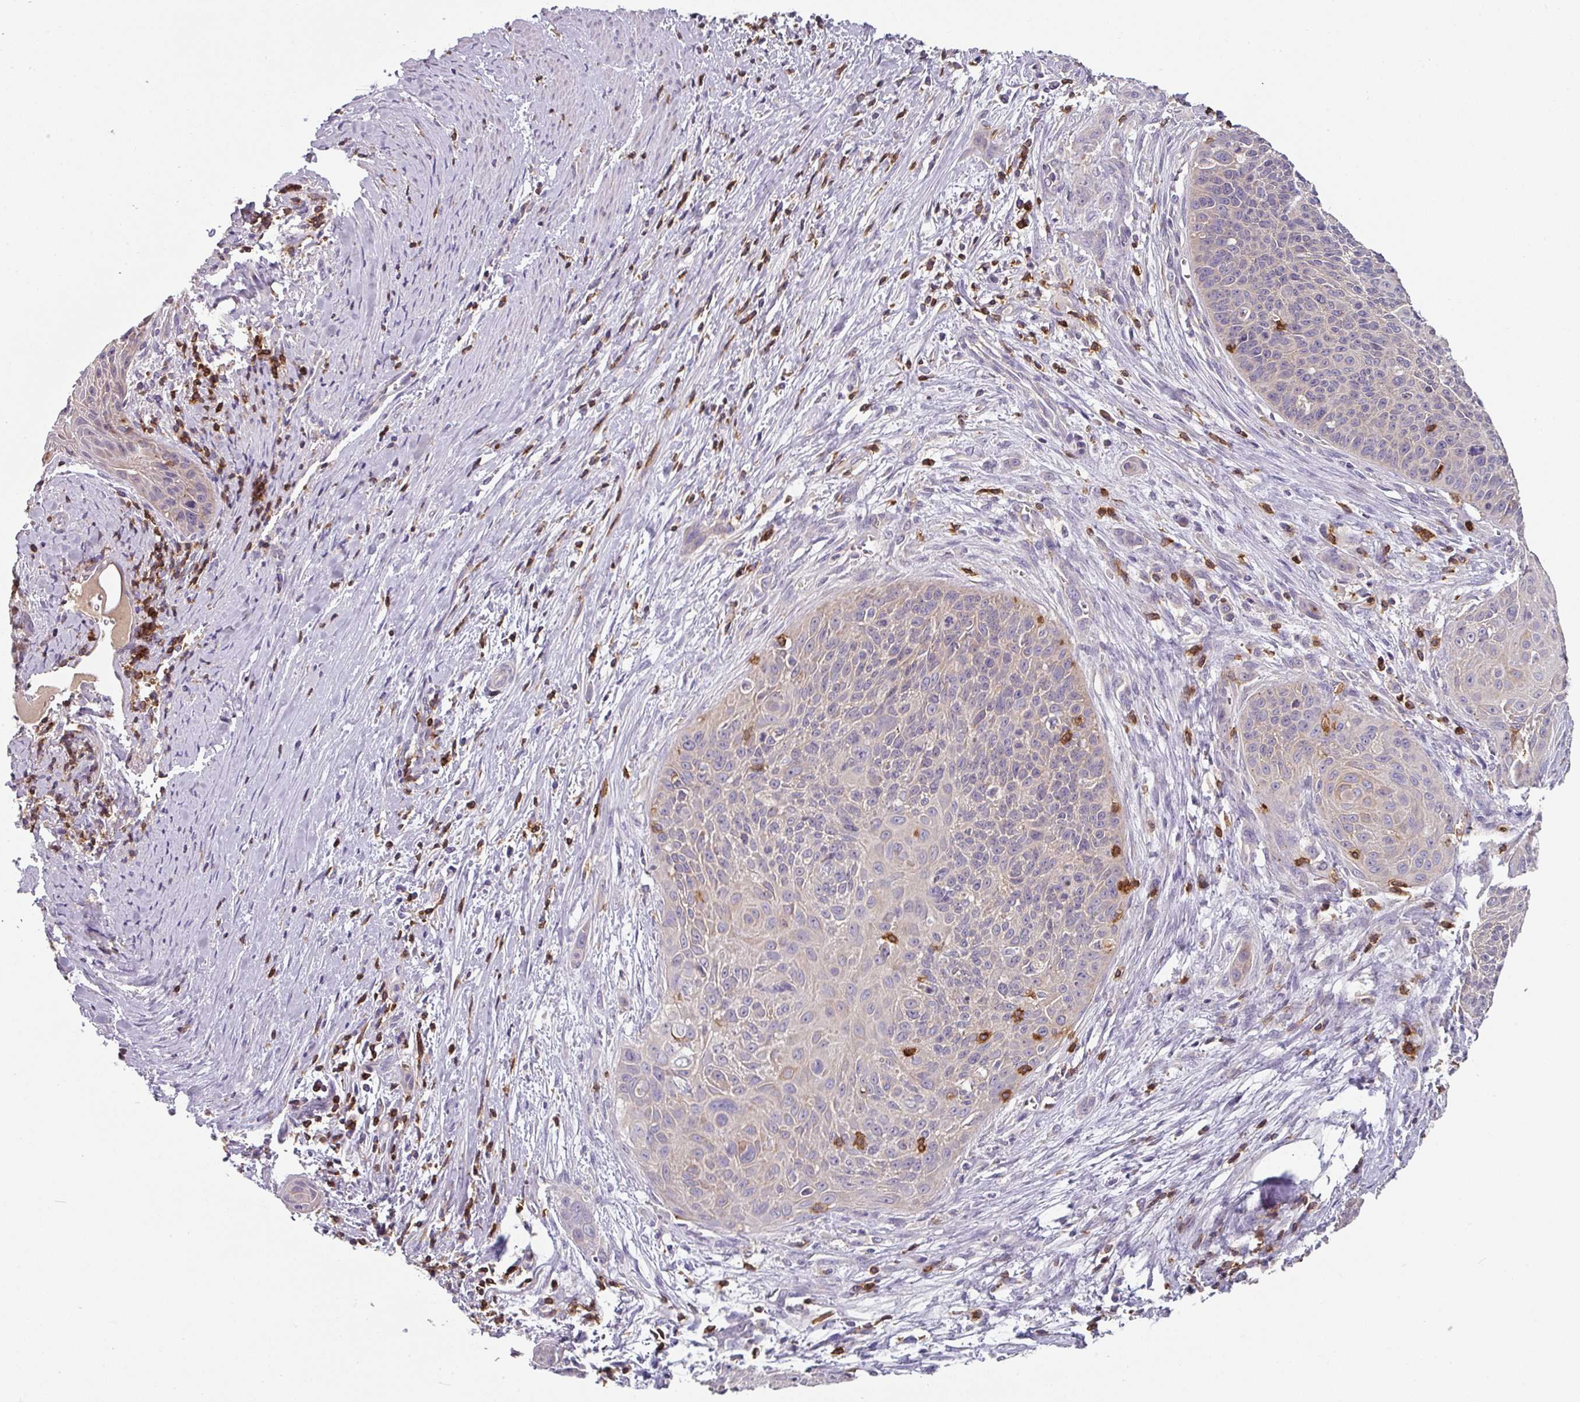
{"staining": {"intensity": "weak", "quantity": "<25%", "location": "cytoplasmic/membranous"}, "tissue": "cervical cancer", "cell_type": "Tumor cells", "image_type": "cancer", "snomed": [{"axis": "morphology", "description": "Squamous cell carcinoma, NOS"}, {"axis": "topography", "description": "Cervix"}], "caption": "A high-resolution image shows immunohistochemistry staining of cervical cancer (squamous cell carcinoma), which demonstrates no significant staining in tumor cells.", "gene": "CD3G", "patient": {"sex": "female", "age": 55}}